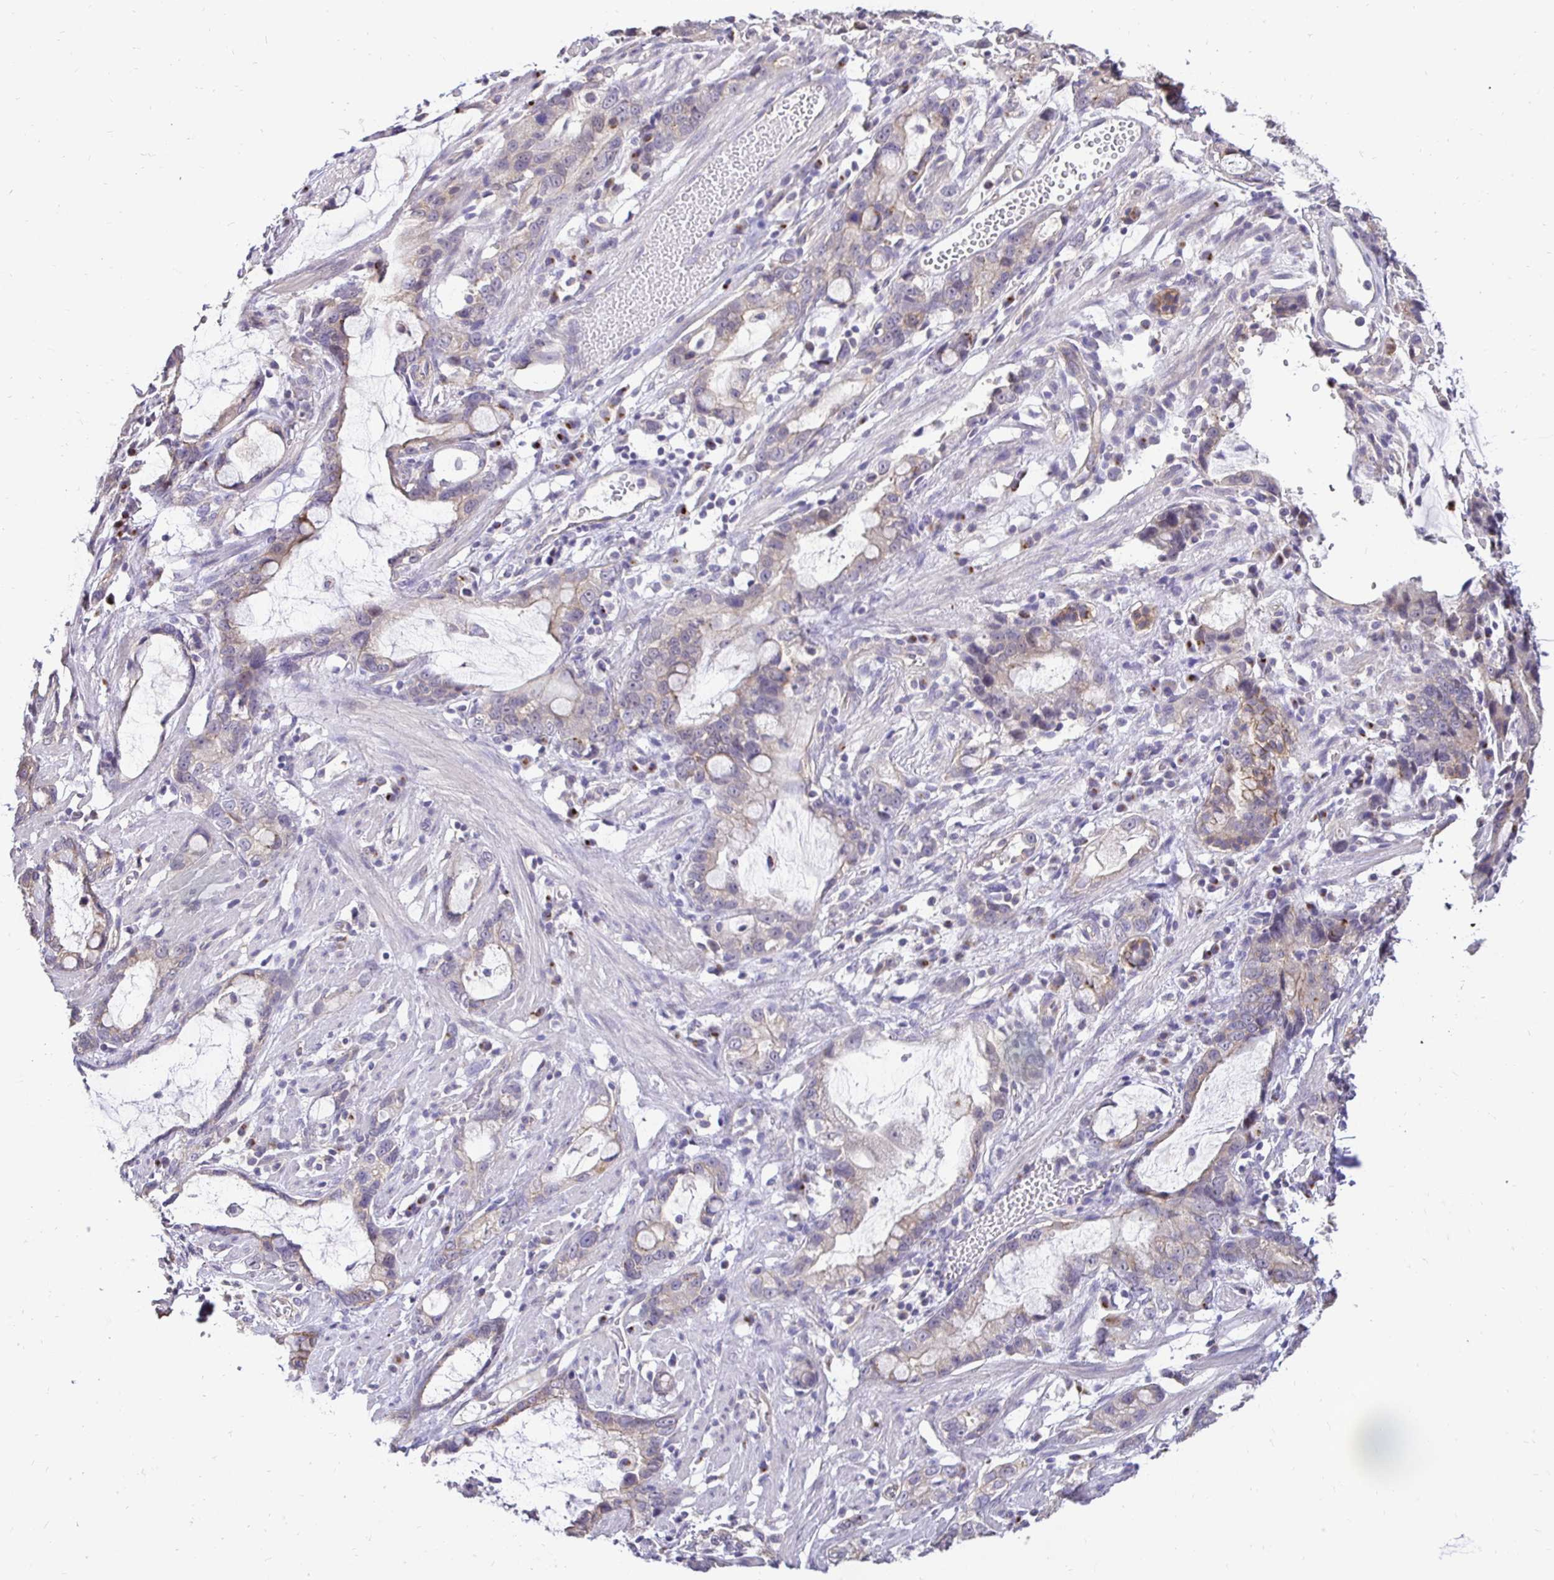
{"staining": {"intensity": "negative", "quantity": "none", "location": "none"}, "tissue": "stomach cancer", "cell_type": "Tumor cells", "image_type": "cancer", "snomed": [{"axis": "morphology", "description": "Adenocarcinoma, NOS"}, {"axis": "topography", "description": "Stomach"}], "caption": "Stomach adenocarcinoma stained for a protein using immunohistochemistry (IHC) displays no staining tumor cells.", "gene": "SLC9A1", "patient": {"sex": "male", "age": 55}}